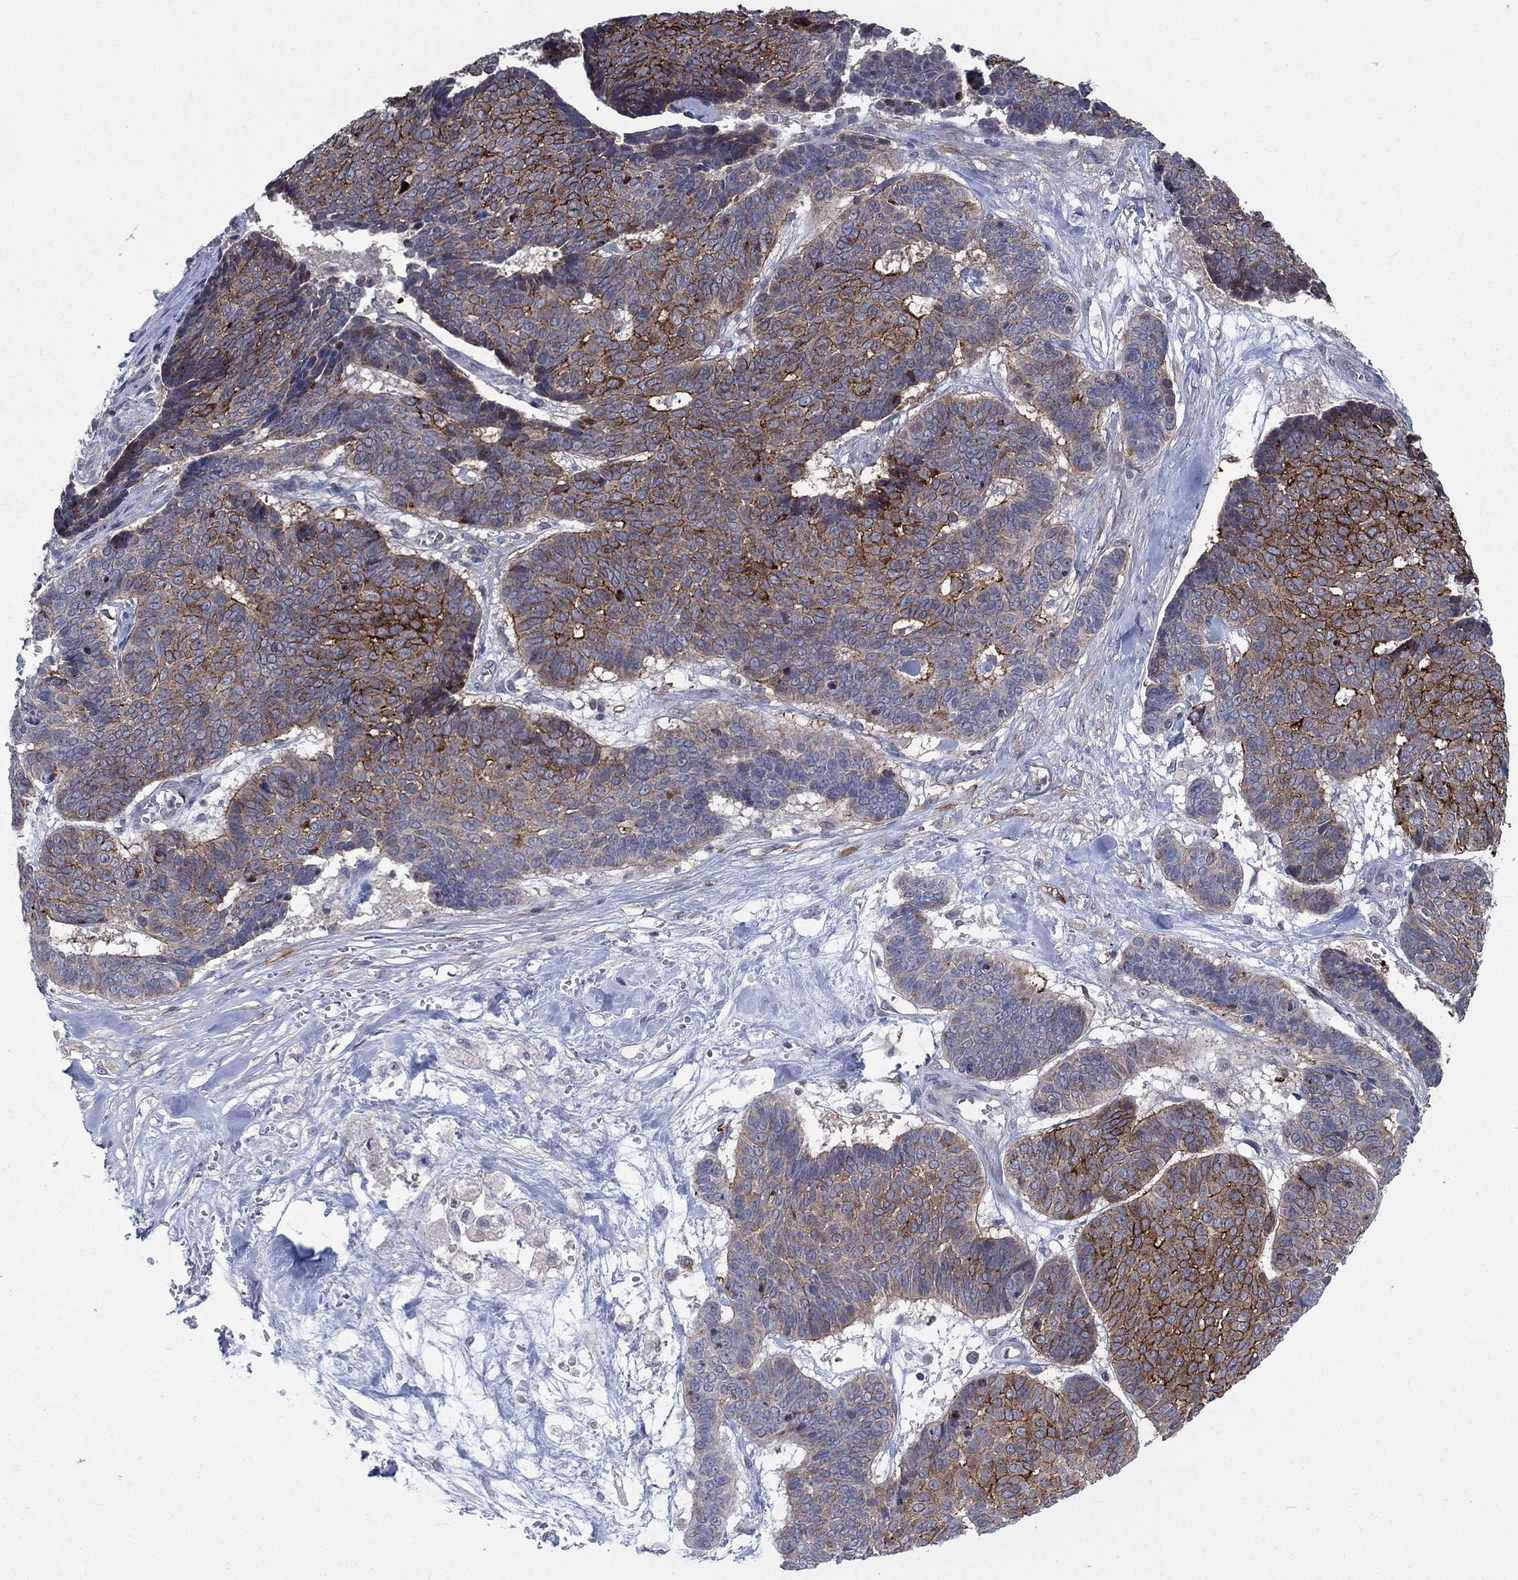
{"staining": {"intensity": "strong", "quantity": "25%-75%", "location": "cytoplasmic/membranous"}, "tissue": "skin cancer", "cell_type": "Tumor cells", "image_type": "cancer", "snomed": [{"axis": "morphology", "description": "Basal cell carcinoma"}, {"axis": "topography", "description": "Skin"}], "caption": "This histopathology image displays basal cell carcinoma (skin) stained with IHC to label a protein in brown. The cytoplasmic/membranous of tumor cells show strong positivity for the protein. Nuclei are counter-stained blue.", "gene": "SDC1", "patient": {"sex": "male", "age": 86}}